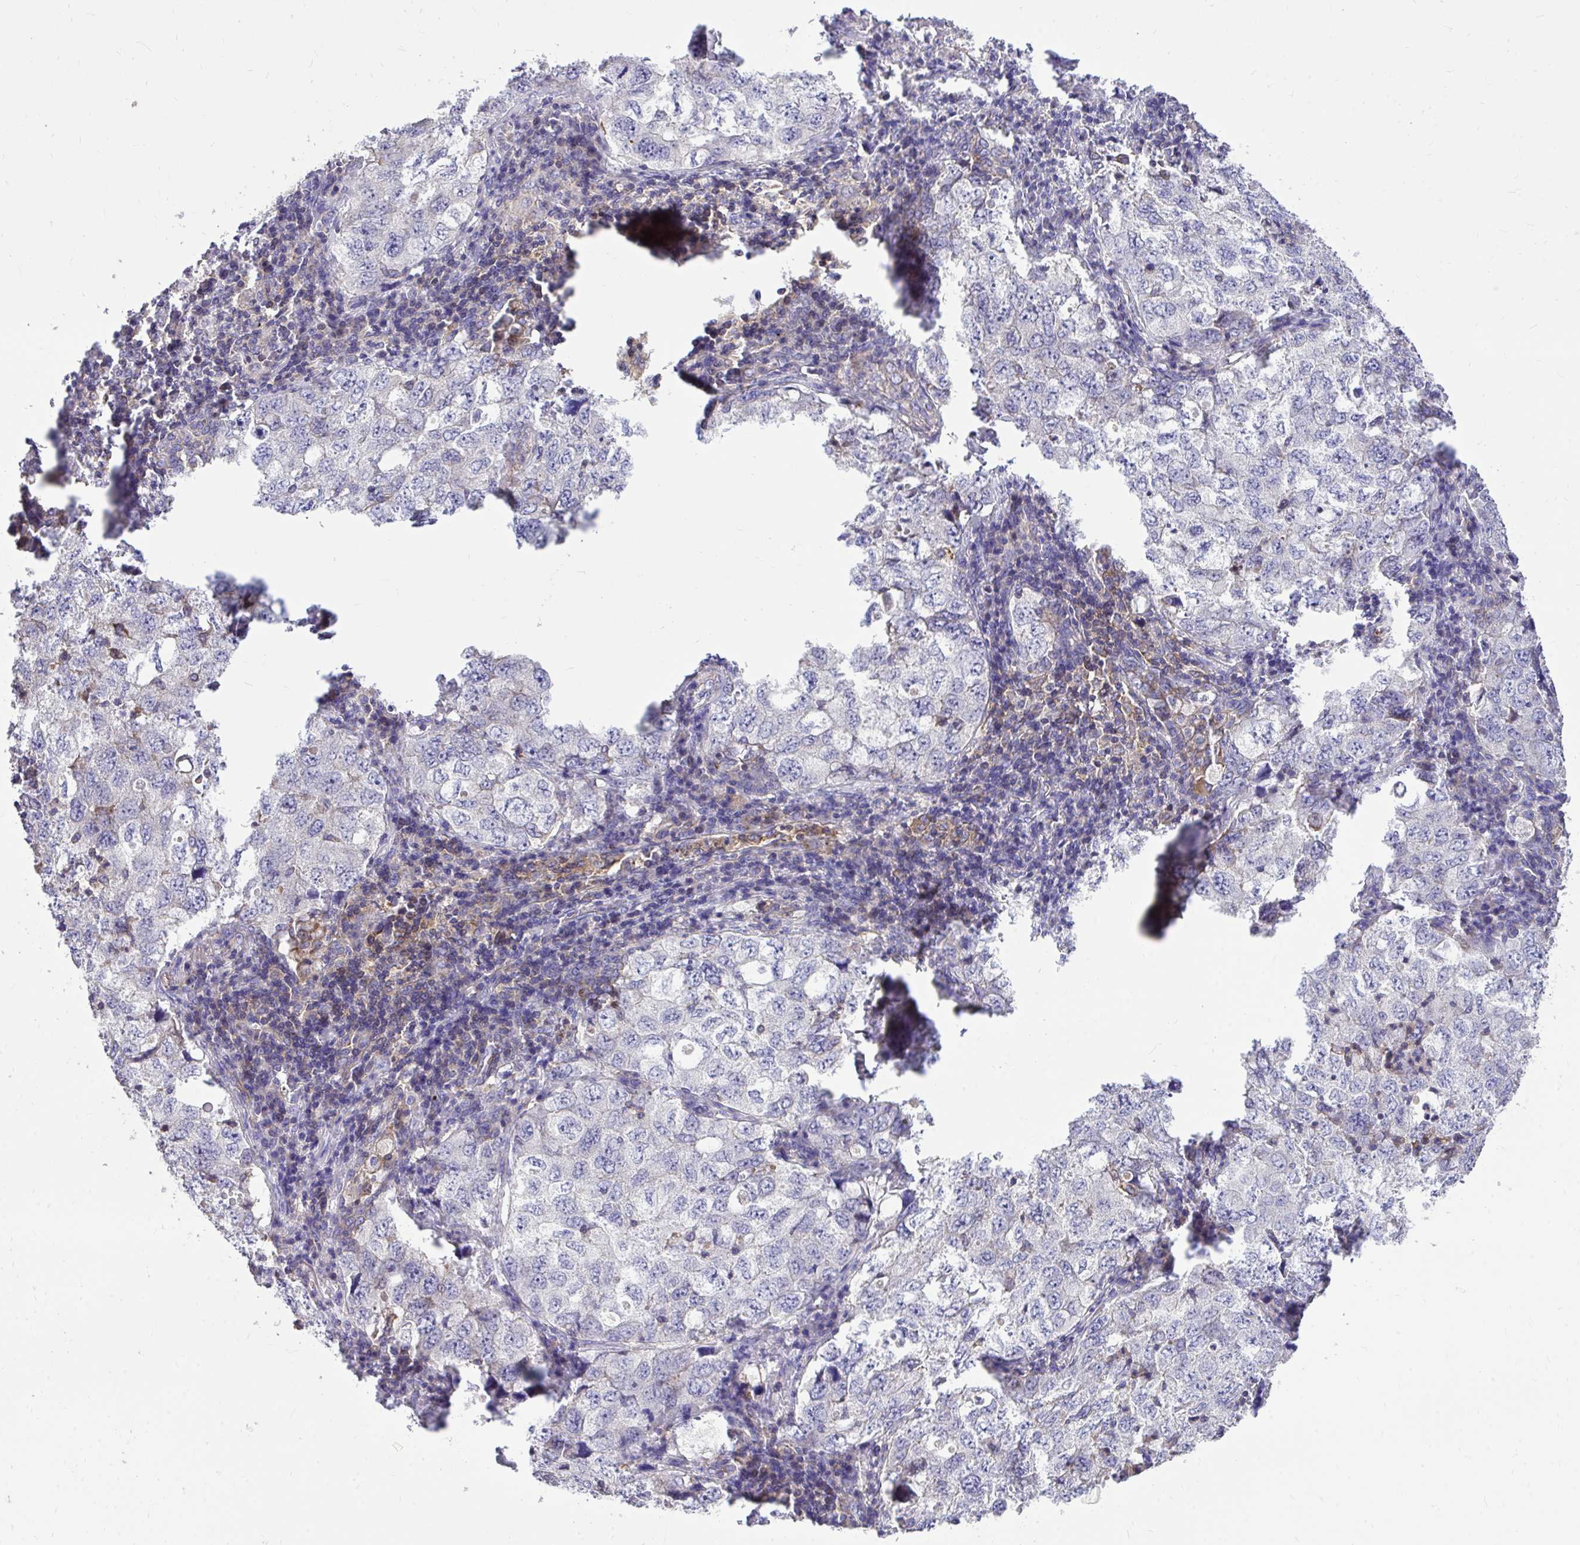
{"staining": {"intensity": "negative", "quantity": "none", "location": "none"}, "tissue": "lung cancer", "cell_type": "Tumor cells", "image_type": "cancer", "snomed": [{"axis": "morphology", "description": "Adenocarcinoma, NOS"}, {"axis": "topography", "description": "Lung"}], "caption": "The photomicrograph reveals no significant positivity in tumor cells of lung cancer.", "gene": "IGFL2", "patient": {"sex": "female", "age": 57}}